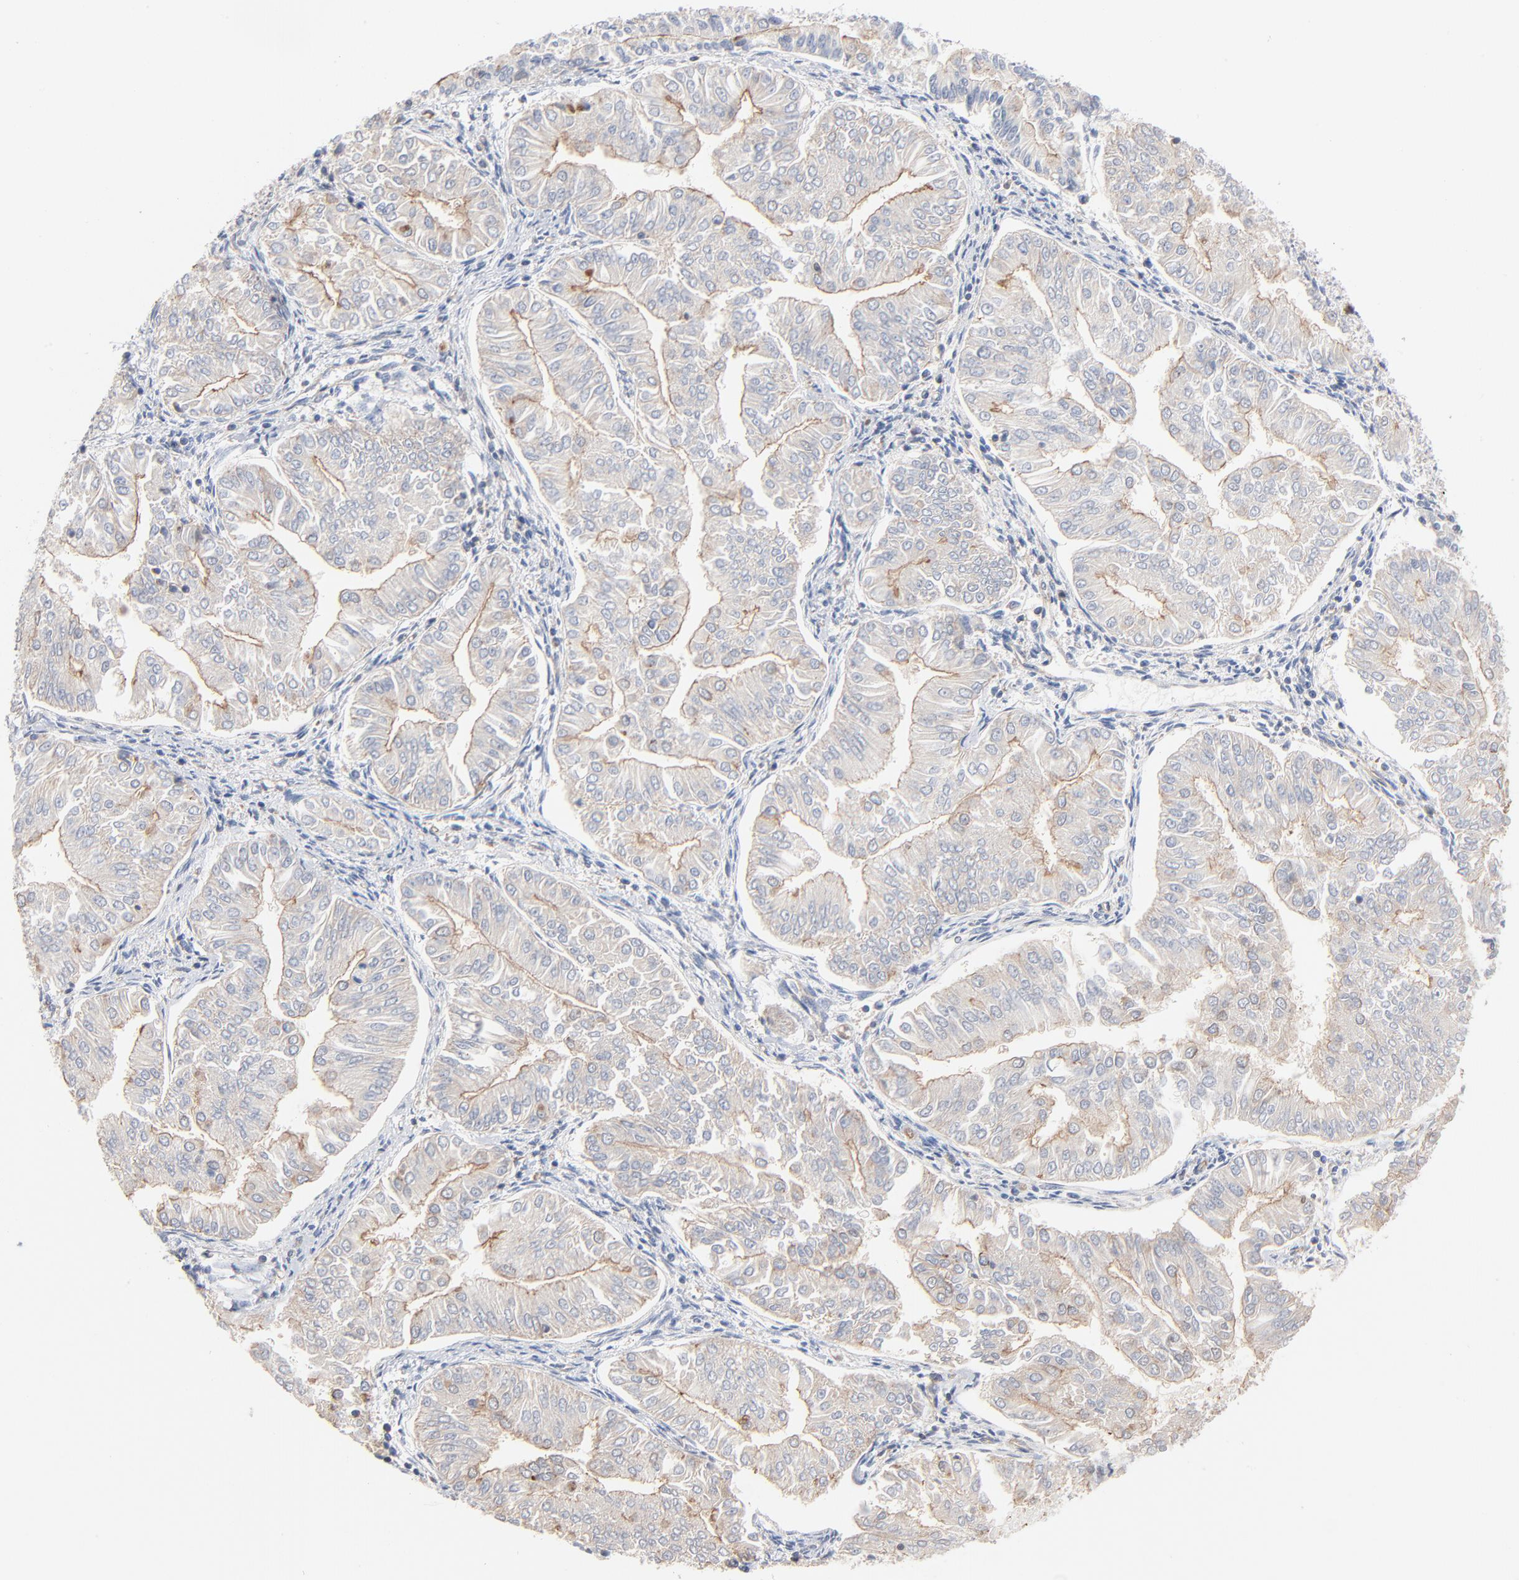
{"staining": {"intensity": "negative", "quantity": "none", "location": "none"}, "tissue": "endometrial cancer", "cell_type": "Tumor cells", "image_type": "cancer", "snomed": [{"axis": "morphology", "description": "Adenocarcinoma, NOS"}, {"axis": "topography", "description": "Endometrium"}], "caption": "An immunohistochemistry (IHC) image of endometrial adenocarcinoma is shown. There is no staining in tumor cells of endometrial adenocarcinoma. The staining is performed using DAB brown chromogen with nuclei counter-stained in using hematoxylin.", "gene": "ARHGEF6", "patient": {"sex": "female", "age": 53}}